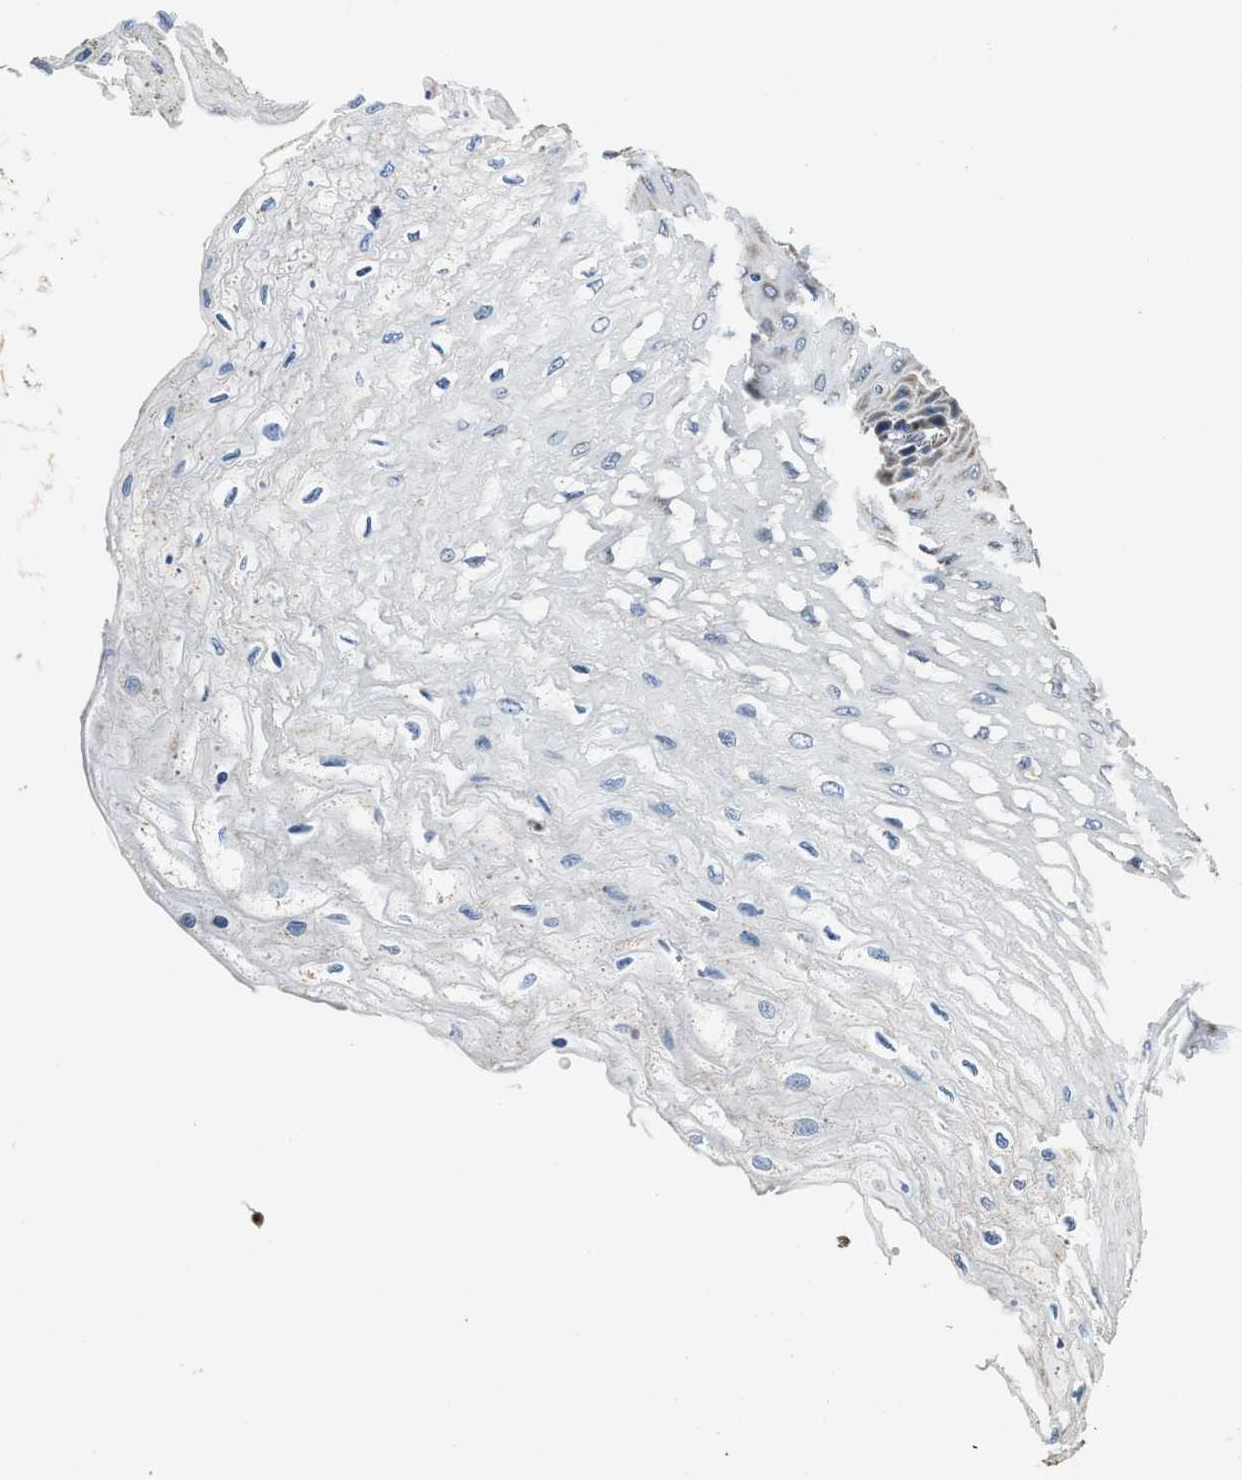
{"staining": {"intensity": "negative", "quantity": "none", "location": "none"}, "tissue": "esophagus", "cell_type": "Squamous epithelial cells", "image_type": "normal", "snomed": [{"axis": "morphology", "description": "Normal tissue, NOS"}, {"axis": "topography", "description": "Esophagus"}], "caption": "High magnification brightfield microscopy of unremarkable esophagus stained with DAB (brown) and counterstained with hematoxylin (blue): squamous epithelial cells show no significant staining.", "gene": "NSUN5", "patient": {"sex": "female", "age": 72}}